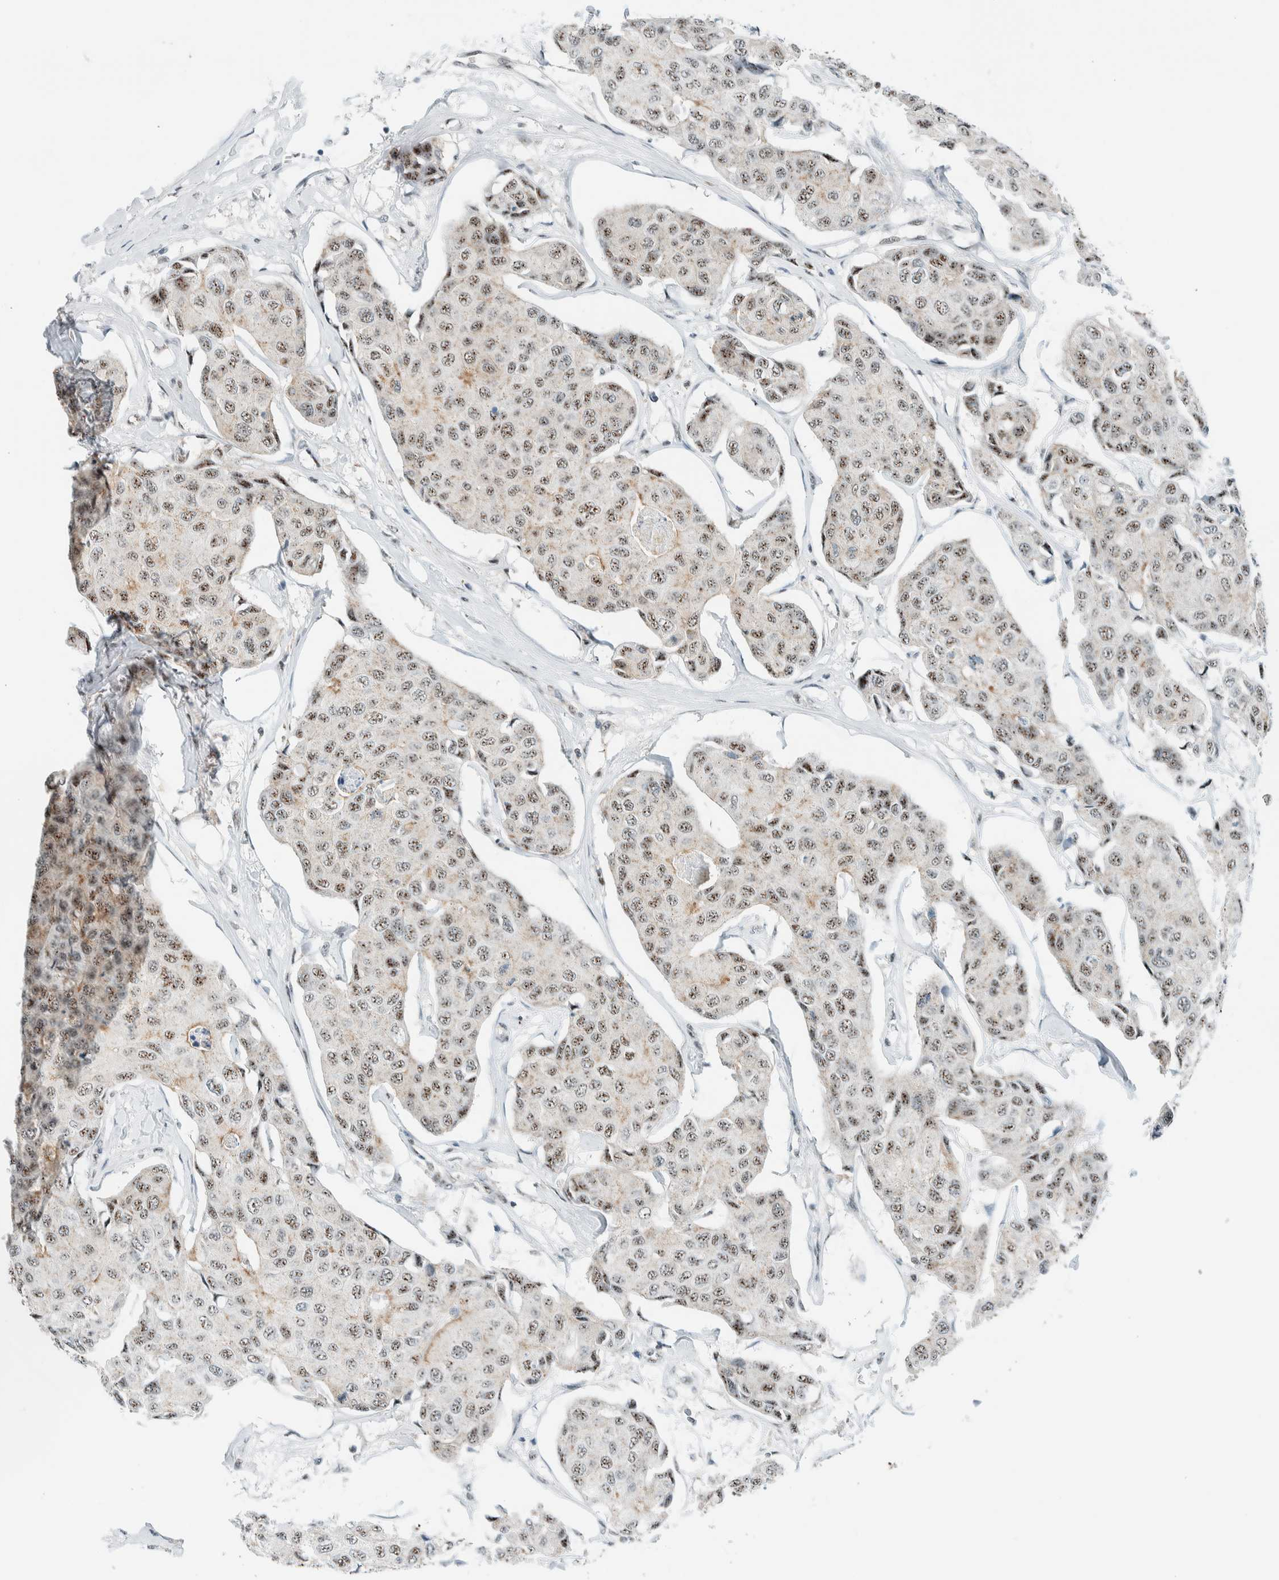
{"staining": {"intensity": "weak", "quantity": ">75%", "location": "nuclear"}, "tissue": "breast cancer", "cell_type": "Tumor cells", "image_type": "cancer", "snomed": [{"axis": "morphology", "description": "Duct carcinoma"}, {"axis": "topography", "description": "Breast"}], "caption": "Immunohistochemistry (IHC) staining of breast intraductal carcinoma, which displays low levels of weak nuclear staining in approximately >75% of tumor cells indicating weak nuclear protein expression. The staining was performed using DAB (brown) for protein detection and nuclei were counterstained in hematoxylin (blue).", "gene": "CYSRT1", "patient": {"sex": "female", "age": 80}}